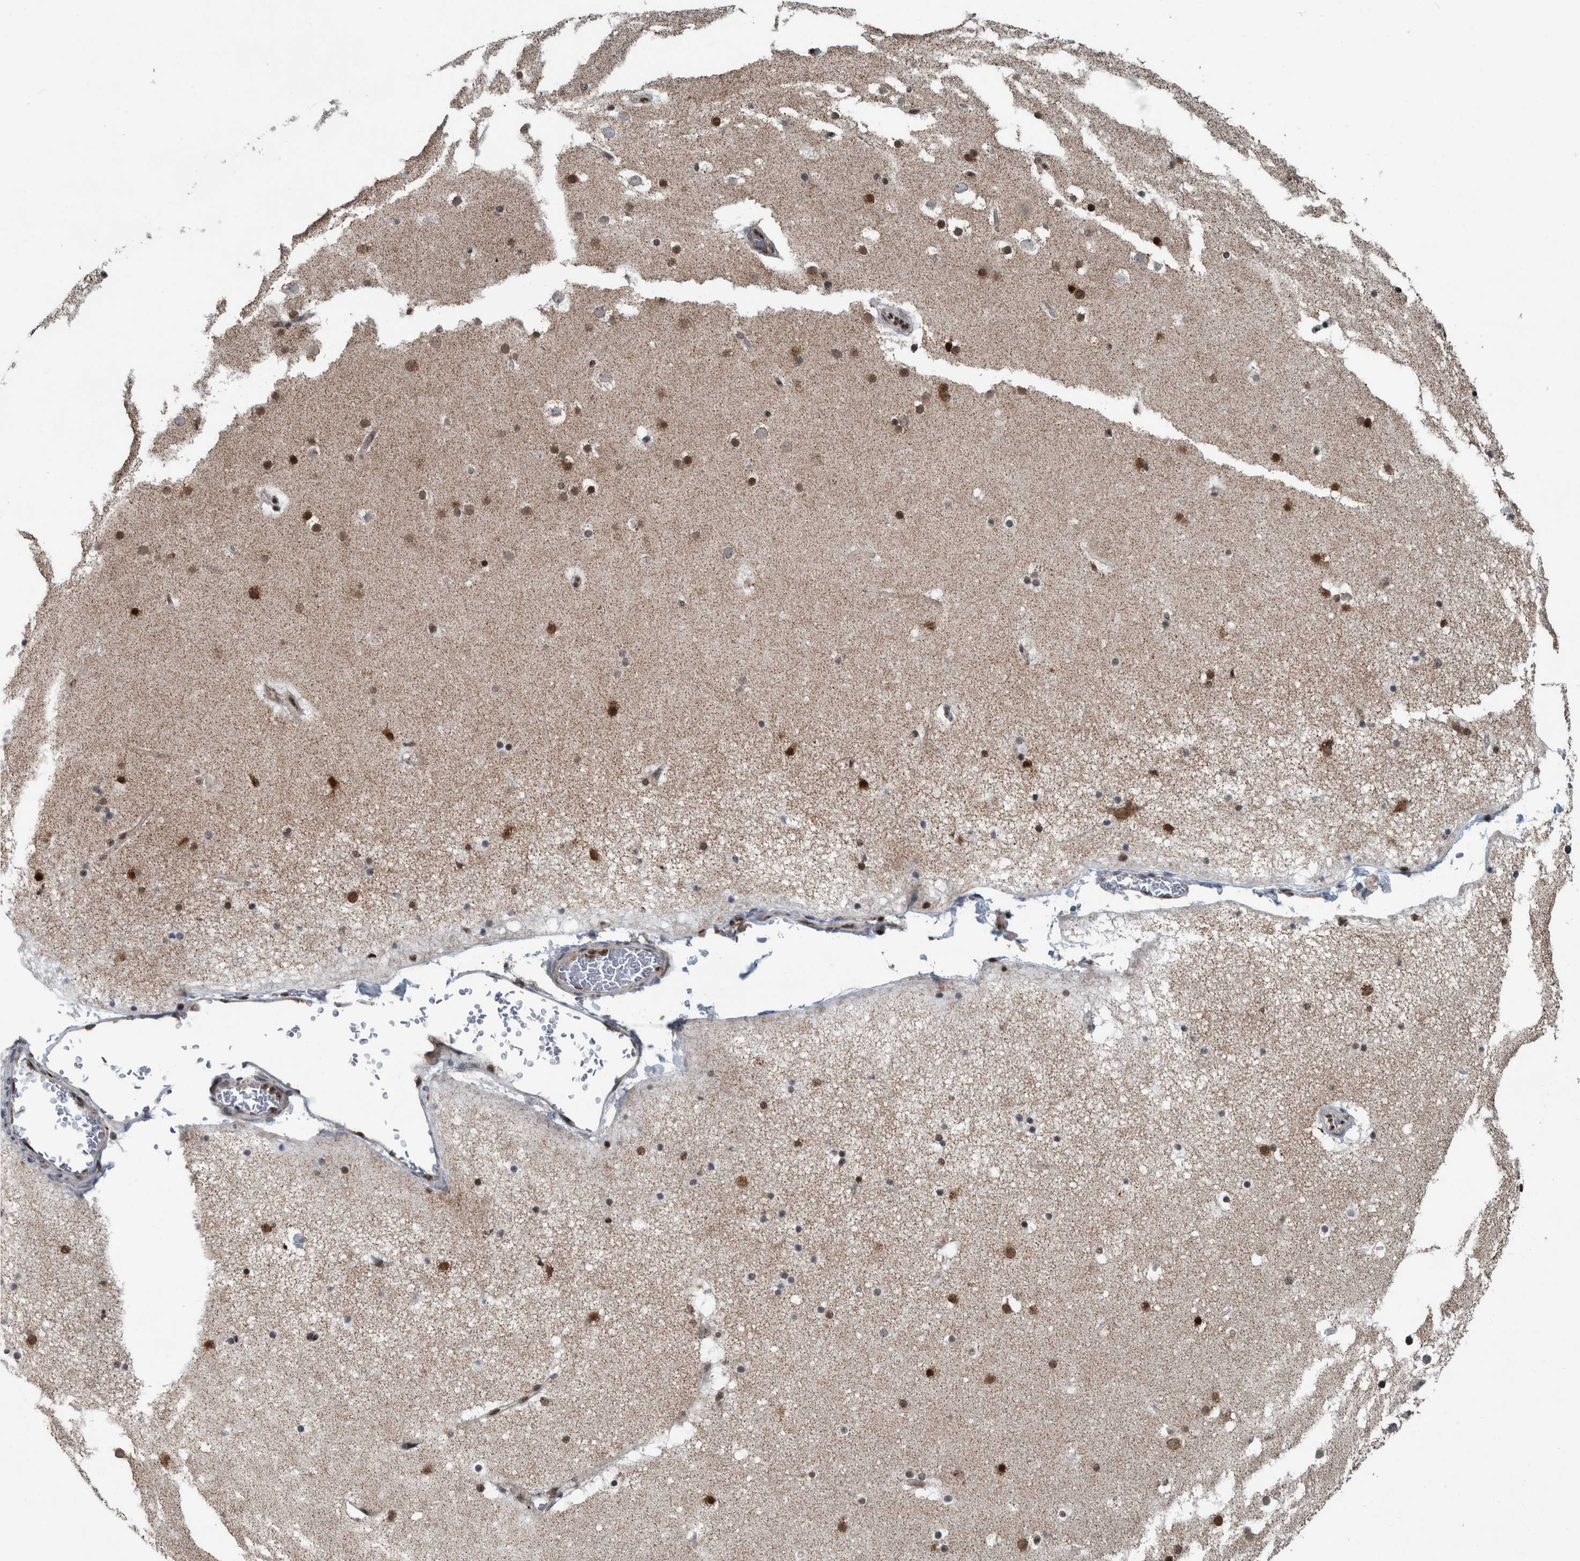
{"staining": {"intensity": "moderate", "quantity": ">75%", "location": "nuclear"}, "tissue": "cerebral cortex", "cell_type": "Endothelial cells", "image_type": "normal", "snomed": [{"axis": "morphology", "description": "Normal tissue, NOS"}, {"axis": "topography", "description": "Cerebral cortex"}], "caption": "DAB immunohistochemical staining of unremarkable human cerebral cortex reveals moderate nuclear protein staining in approximately >75% of endothelial cells. Immunohistochemistry stains the protein of interest in brown and the nuclei are stained blue.", "gene": "DNMT3A", "patient": {"sex": "male", "age": 57}}